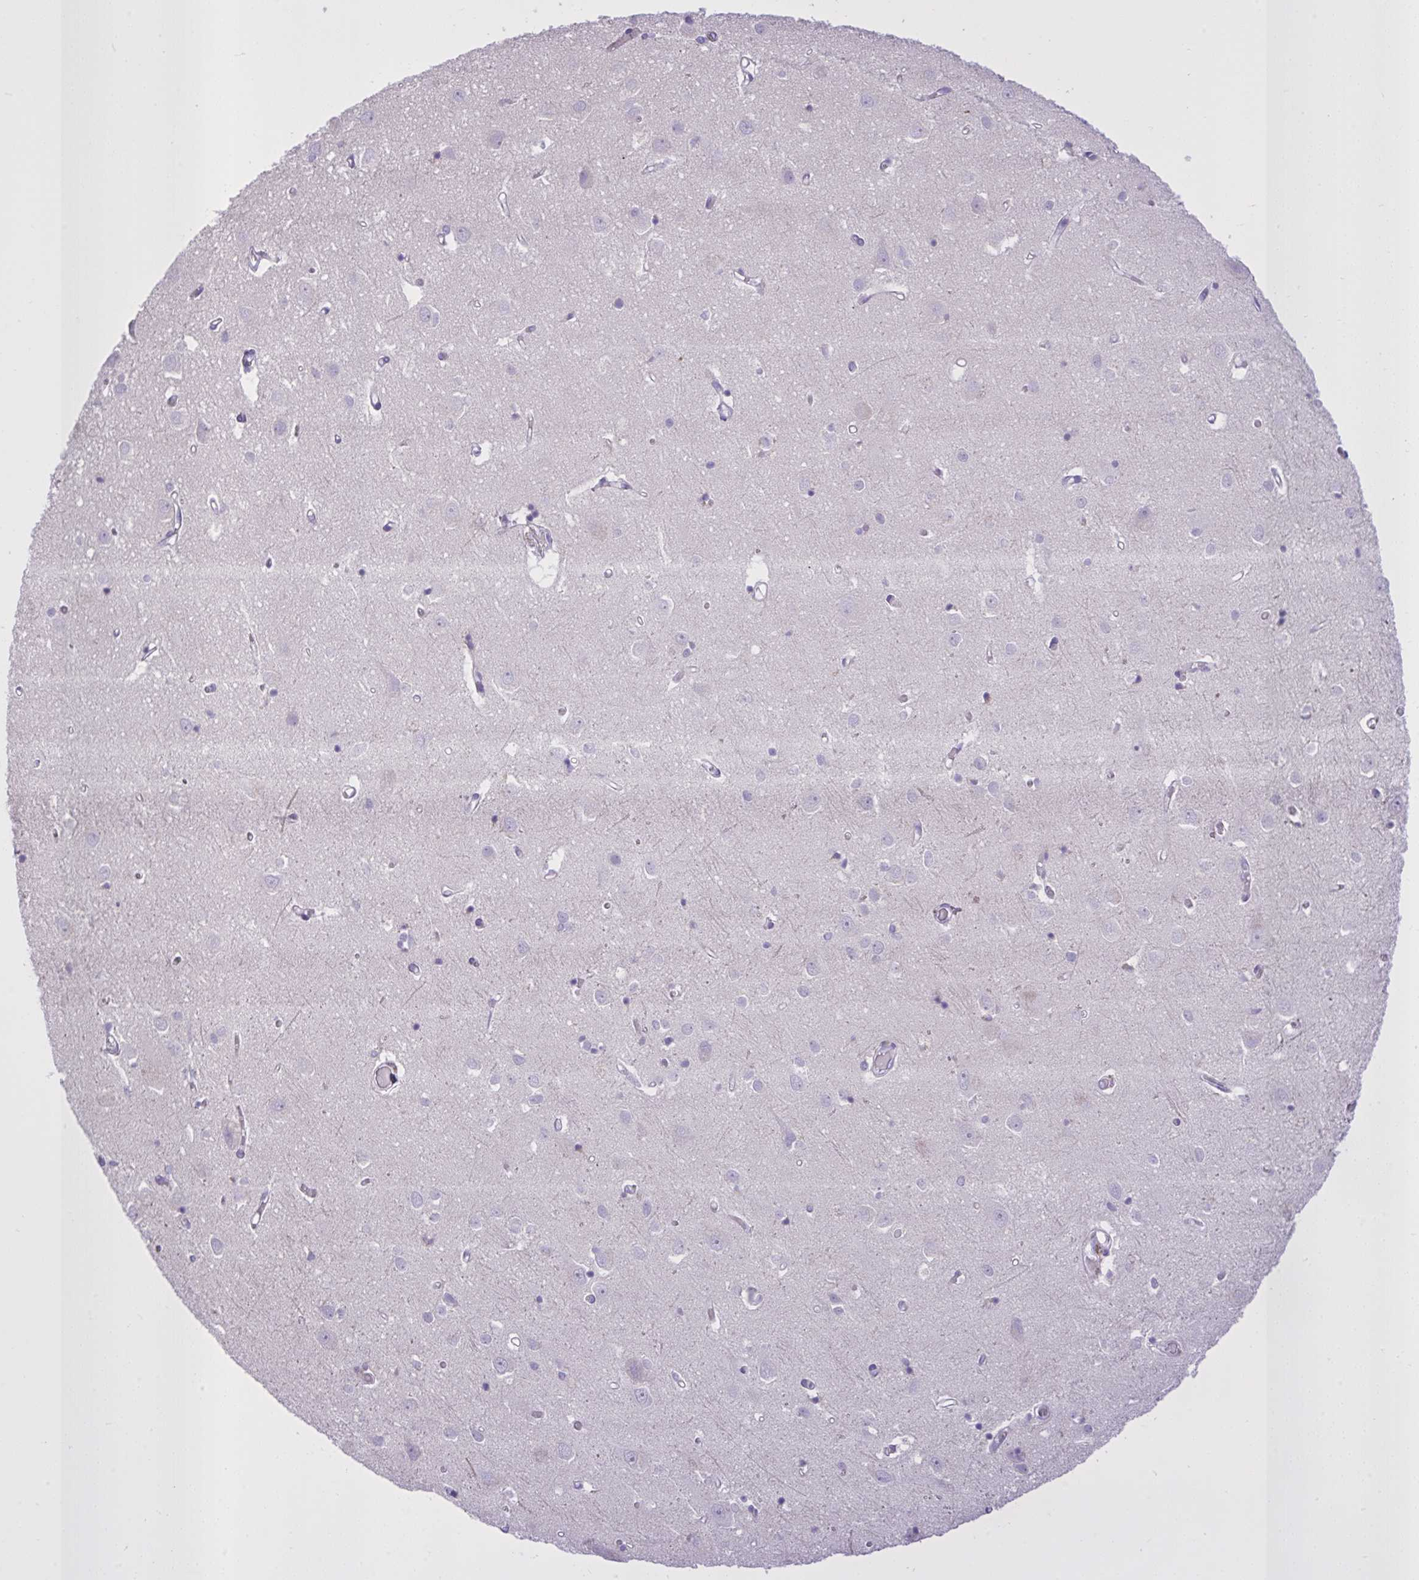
{"staining": {"intensity": "negative", "quantity": "none", "location": "none"}, "tissue": "cerebral cortex", "cell_type": "Endothelial cells", "image_type": "normal", "snomed": [{"axis": "morphology", "description": "Normal tissue, NOS"}, {"axis": "topography", "description": "Cerebral cortex"}], "caption": "High power microscopy micrograph of an immunohistochemistry photomicrograph of benign cerebral cortex, revealing no significant expression in endothelial cells. (Brightfield microscopy of DAB immunohistochemistry (IHC) at high magnification).", "gene": "SPAG1", "patient": {"sex": "male", "age": 70}}